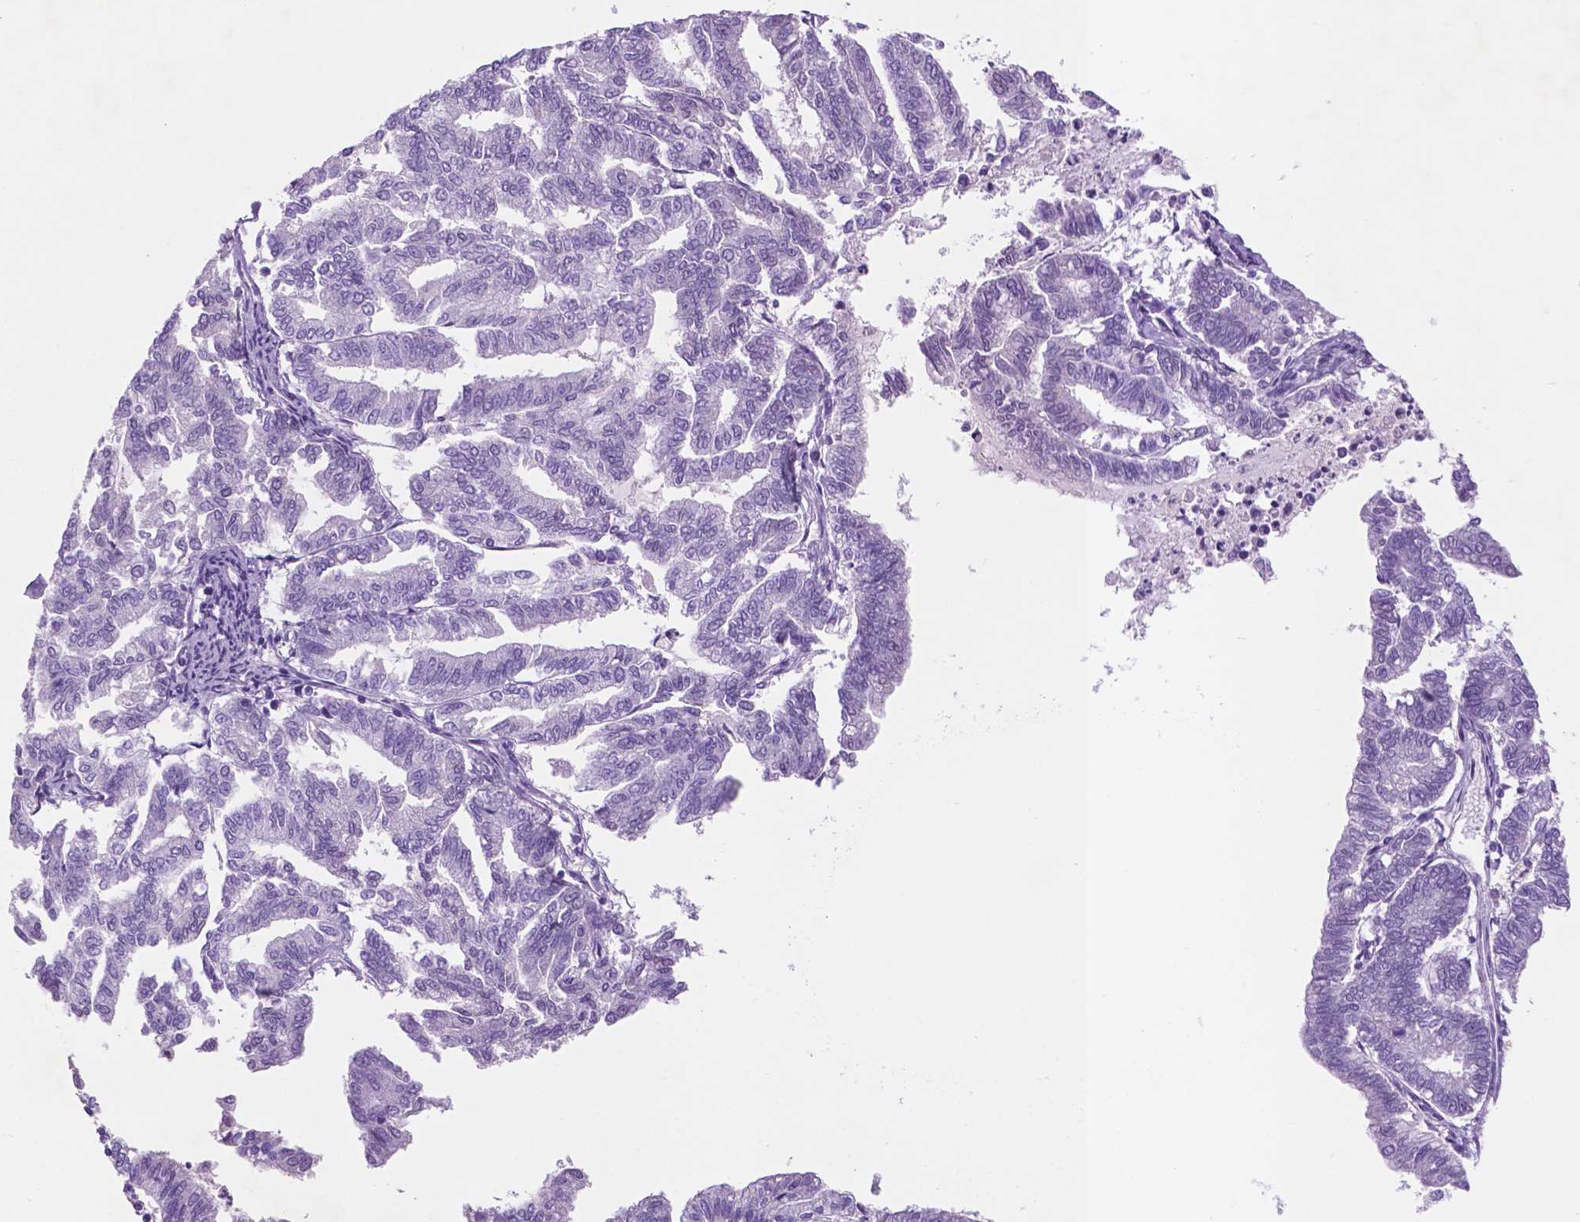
{"staining": {"intensity": "negative", "quantity": "none", "location": "none"}, "tissue": "endometrial cancer", "cell_type": "Tumor cells", "image_type": "cancer", "snomed": [{"axis": "morphology", "description": "Adenocarcinoma, NOS"}, {"axis": "topography", "description": "Endometrium"}], "caption": "Tumor cells show no significant staining in adenocarcinoma (endometrial).", "gene": "POU4F1", "patient": {"sex": "female", "age": 79}}